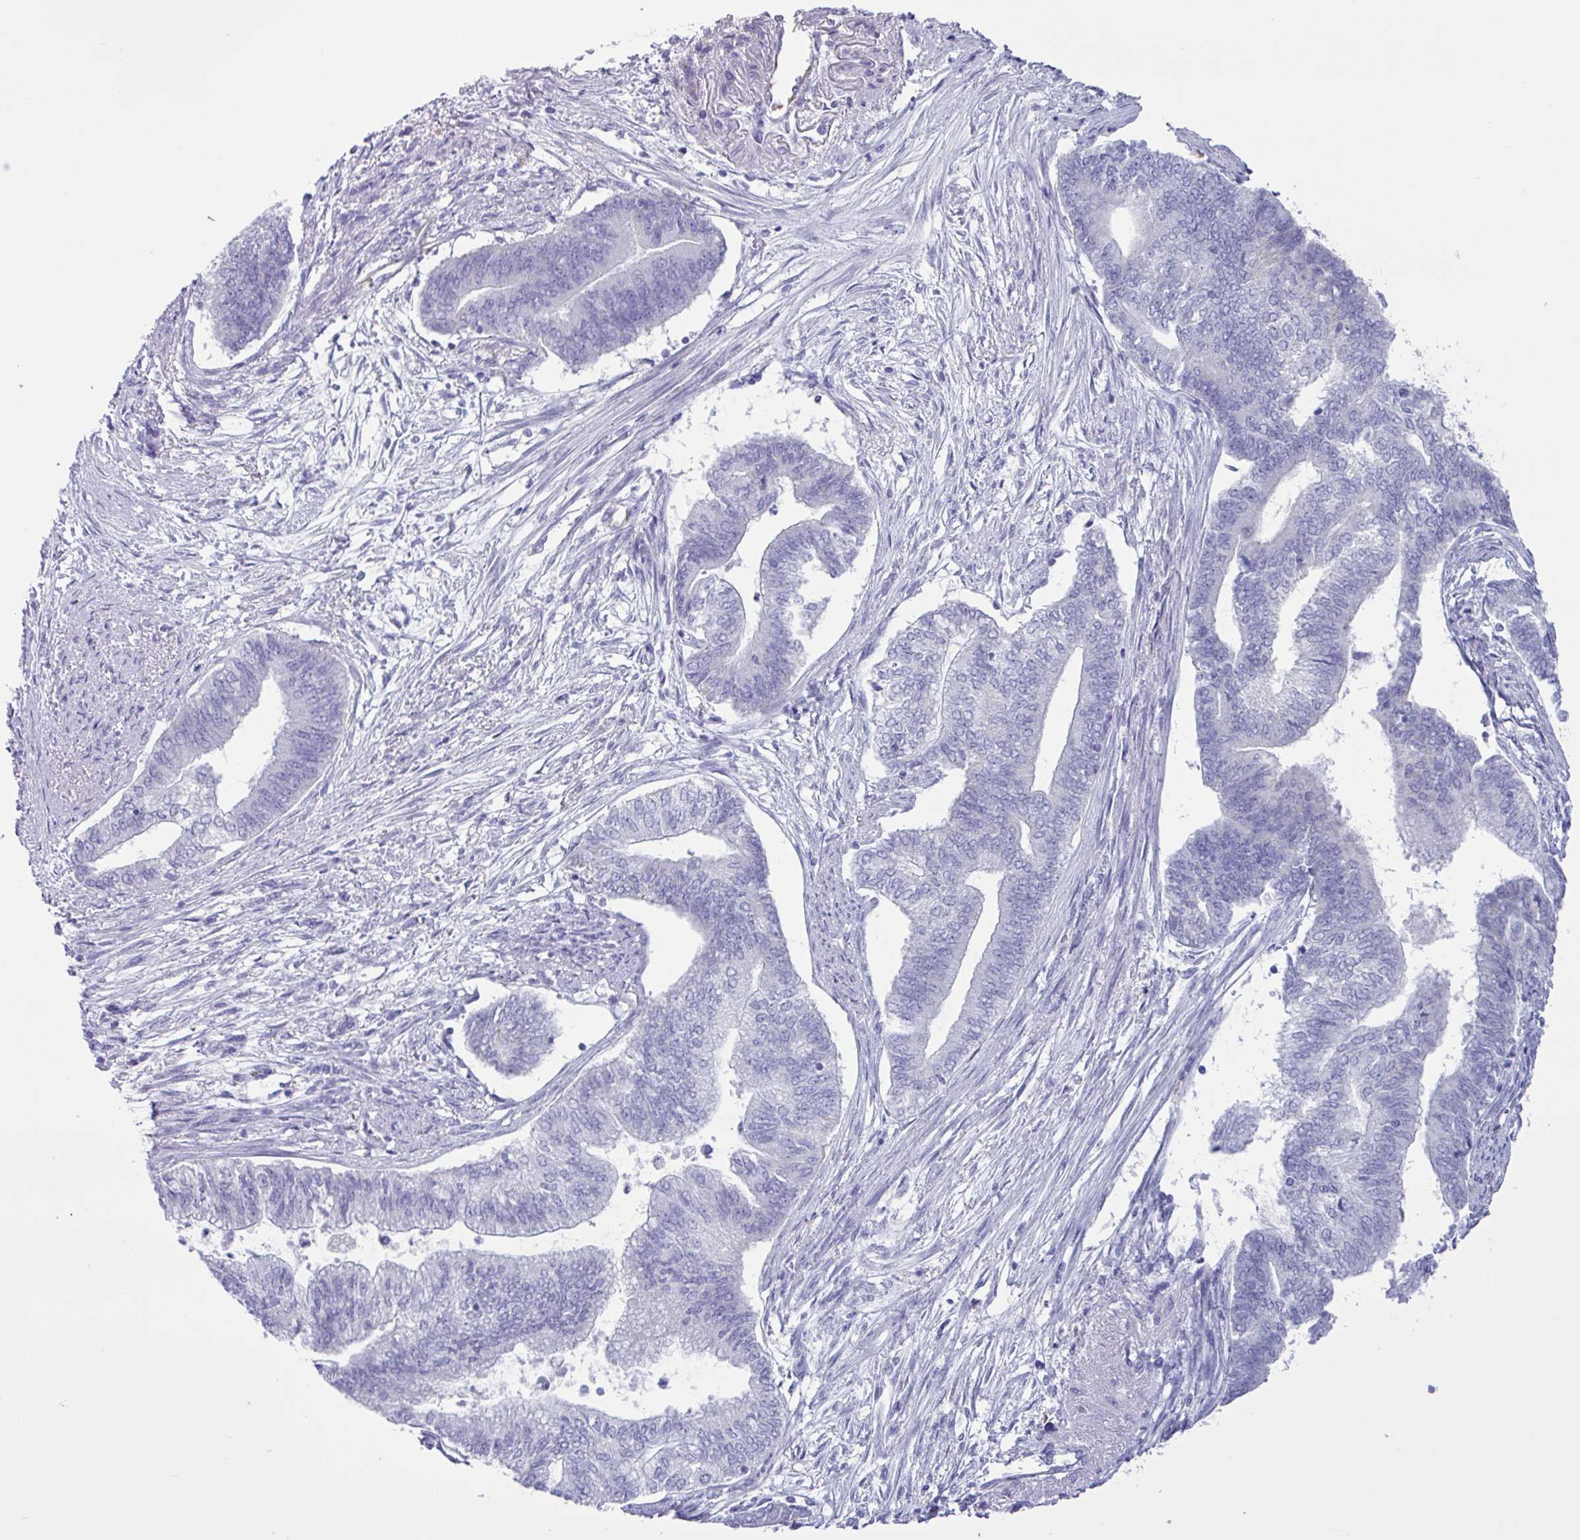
{"staining": {"intensity": "negative", "quantity": "none", "location": "none"}, "tissue": "endometrial cancer", "cell_type": "Tumor cells", "image_type": "cancer", "snomed": [{"axis": "morphology", "description": "Adenocarcinoma, NOS"}, {"axis": "topography", "description": "Endometrium"}], "caption": "DAB (3,3'-diaminobenzidine) immunohistochemical staining of human adenocarcinoma (endometrial) demonstrates no significant positivity in tumor cells.", "gene": "TMEM86B", "patient": {"sex": "female", "age": 65}}